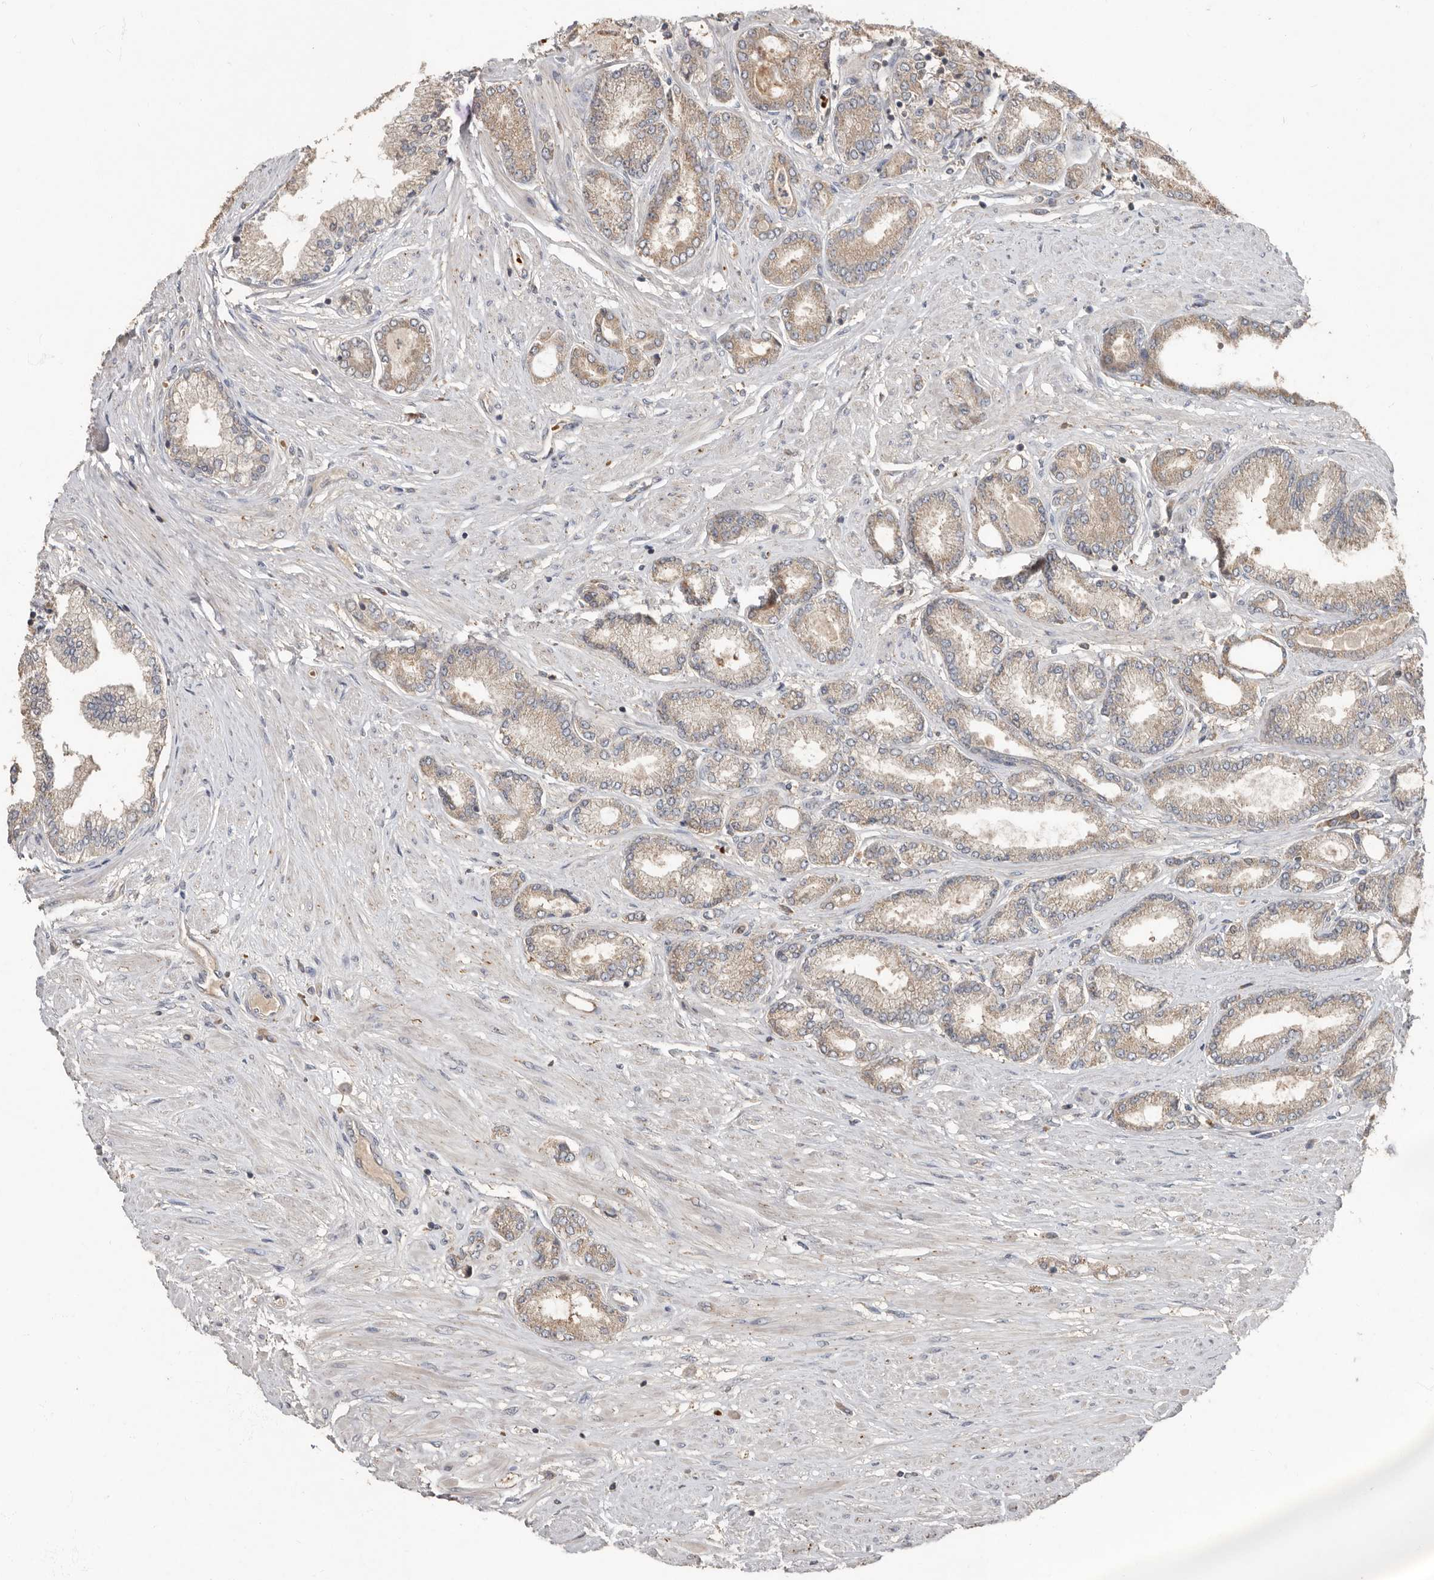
{"staining": {"intensity": "moderate", "quantity": ">75%", "location": "cytoplasmic/membranous"}, "tissue": "prostate cancer", "cell_type": "Tumor cells", "image_type": "cancer", "snomed": [{"axis": "morphology", "description": "Adenocarcinoma, Low grade"}, {"axis": "topography", "description": "Prostate"}], "caption": "The micrograph reveals staining of adenocarcinoma (low-grade) (prostate), revealing moderate cytoplasmic/membranous protein staining (brown color) within tumor cells. (brown staining indicates protein expression, while blue staining denotes nuclei).", "gene": "KIF26B", "patient": {"sex": "male", "age": 63}}